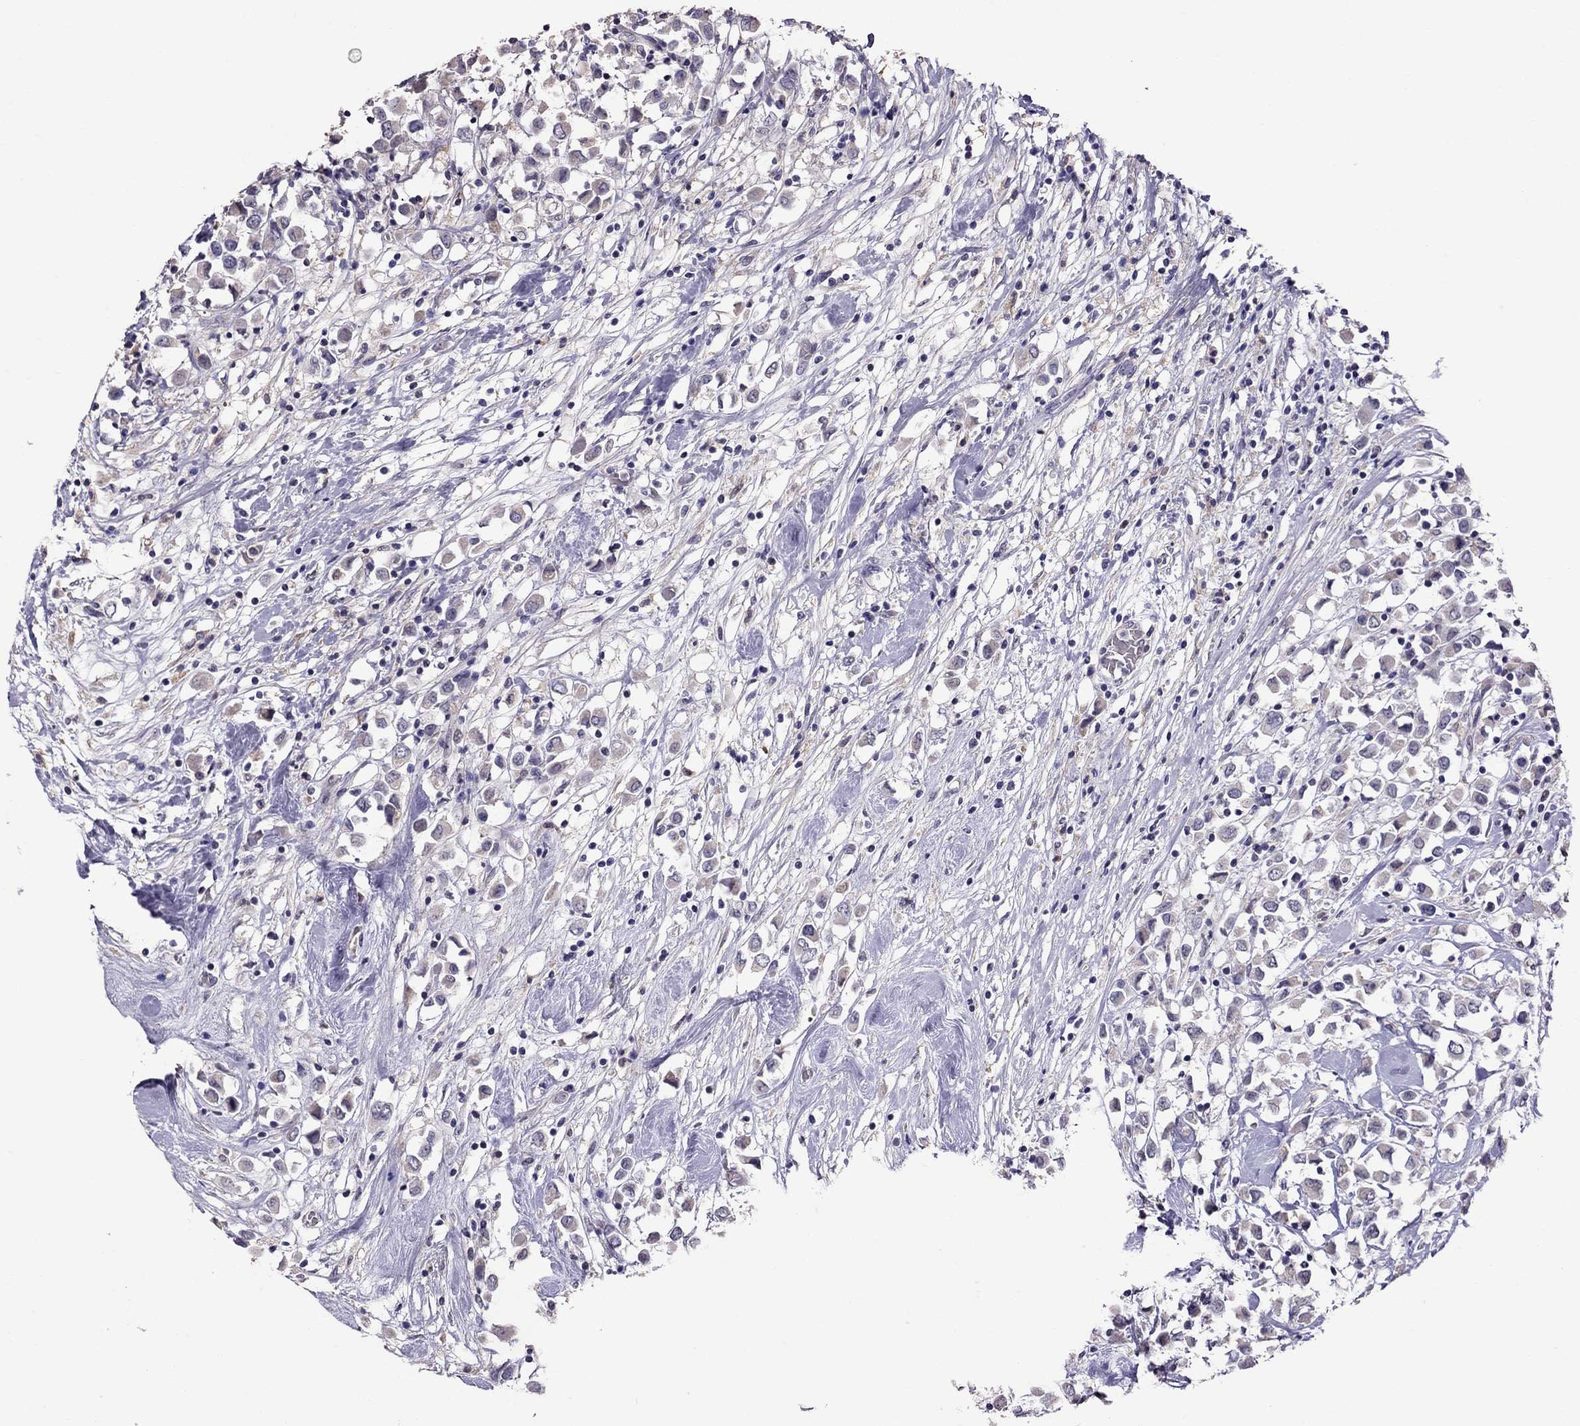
{"staining": {"intensity": "negative", "quantity": "none", "location": "none"}, "tissue": "breast cancer", "cell_type": "Tumor cells", "image_type": "cancer", "snomed": [{"axis": "morphology", "description": "Duct carcinoma"}, {"axis": "topography", "description": "Breast"}], "caption": "An immunohistochemistry image of breast cancer is shown. There is no staining in tumor cells of breast cancer.", "gene": "LRRC46", "patient": {"sex": "female", "age": 61}}